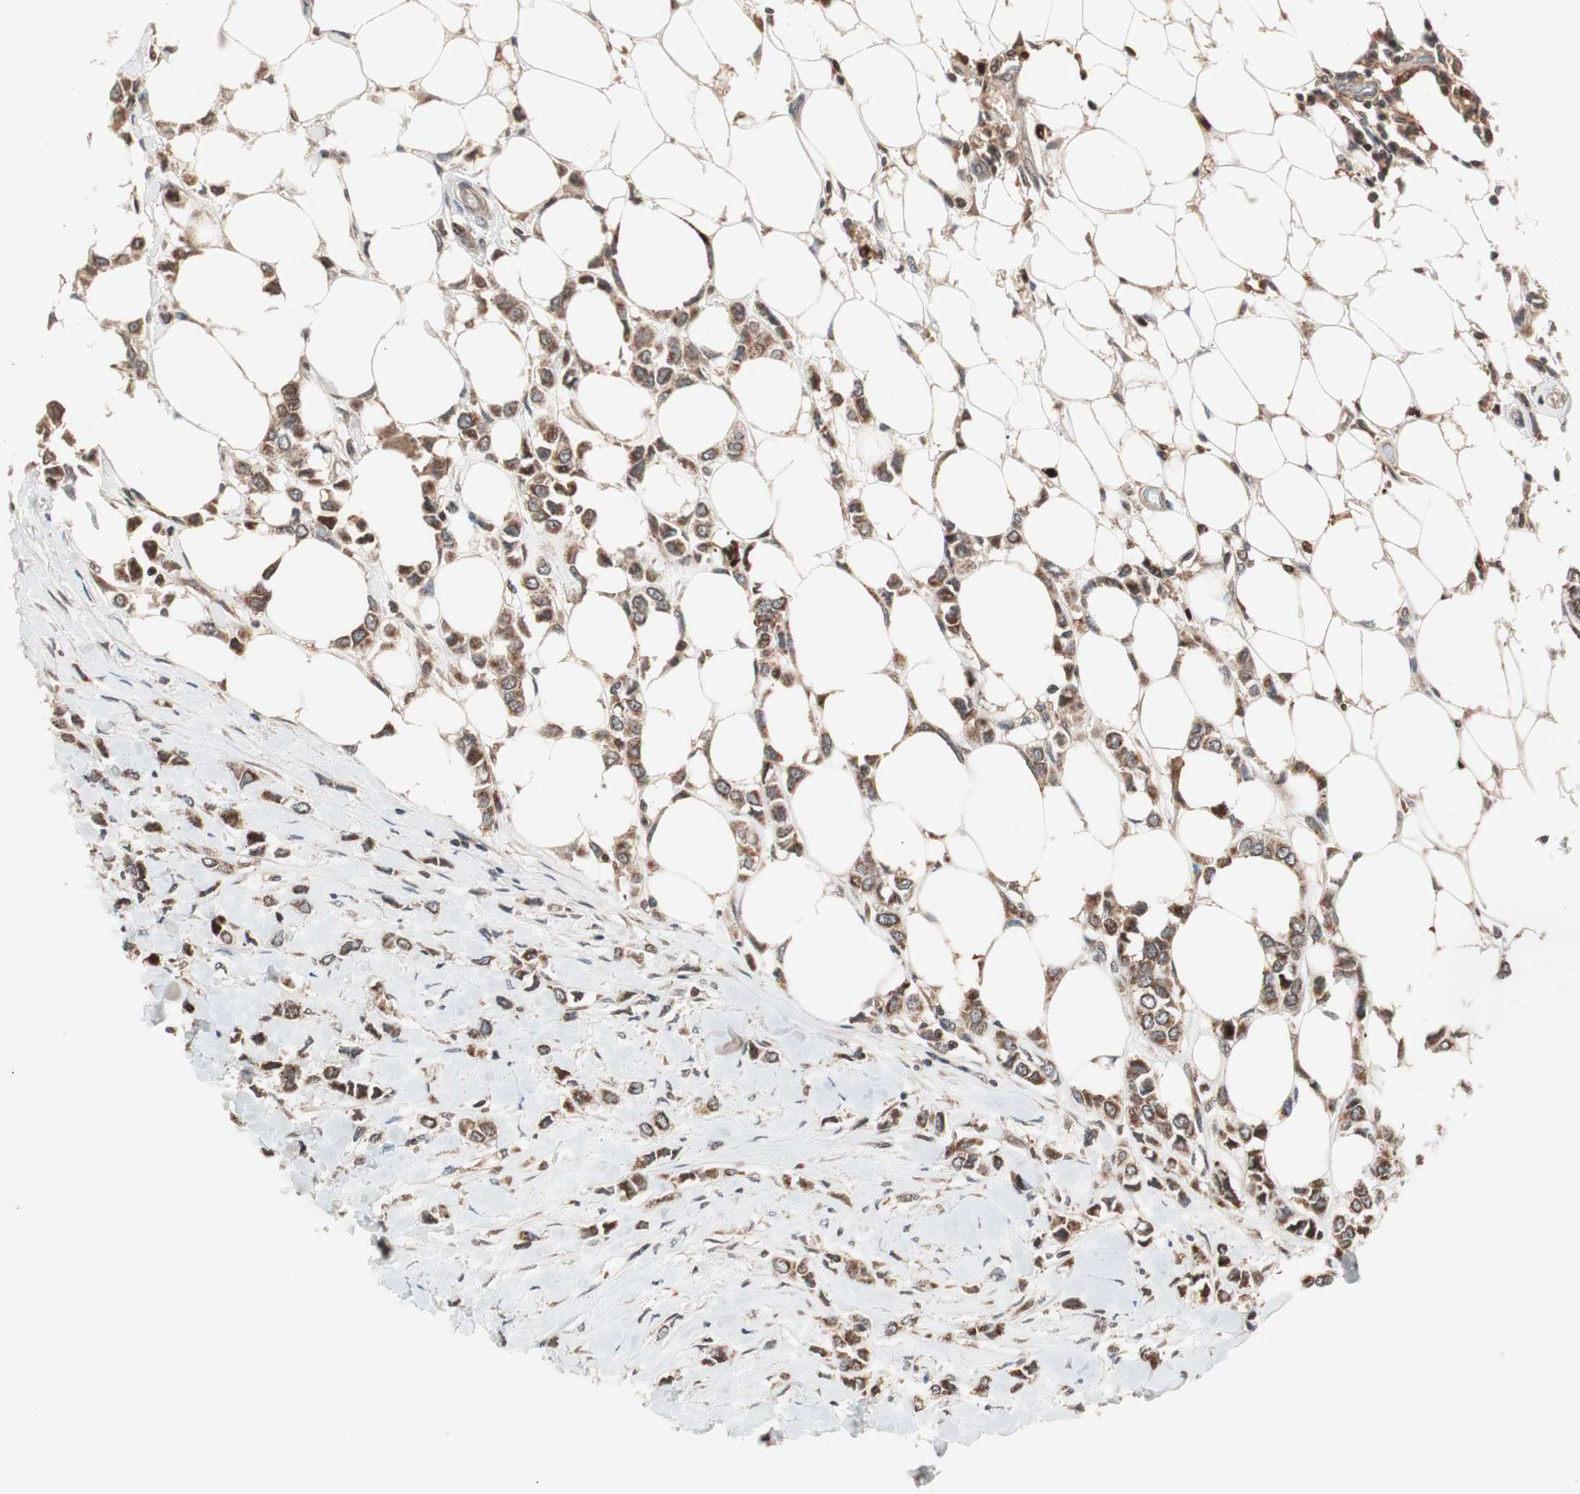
{"staining": {"intensity": "strong", "quantity": ">75%", "location": "cytoplasmic/membranous"}, "tissue": "breast cancer", "cell_type": "Tumor cells", "image_type": "cancer", "snomed": [{"axis": "morphology", "description": "Lobular carcinoma"}, {"axis": "topography", "description": "Breast"}], "caption": "A histopathology image showing strong cytoplasmic/membranous expression in about >75% of tumor cells in lobular carcinoma (breast), as visualized by brown immunohistochemical staining.", "gene": "NF2", "patient": {"sex": "female", "age": 51}}